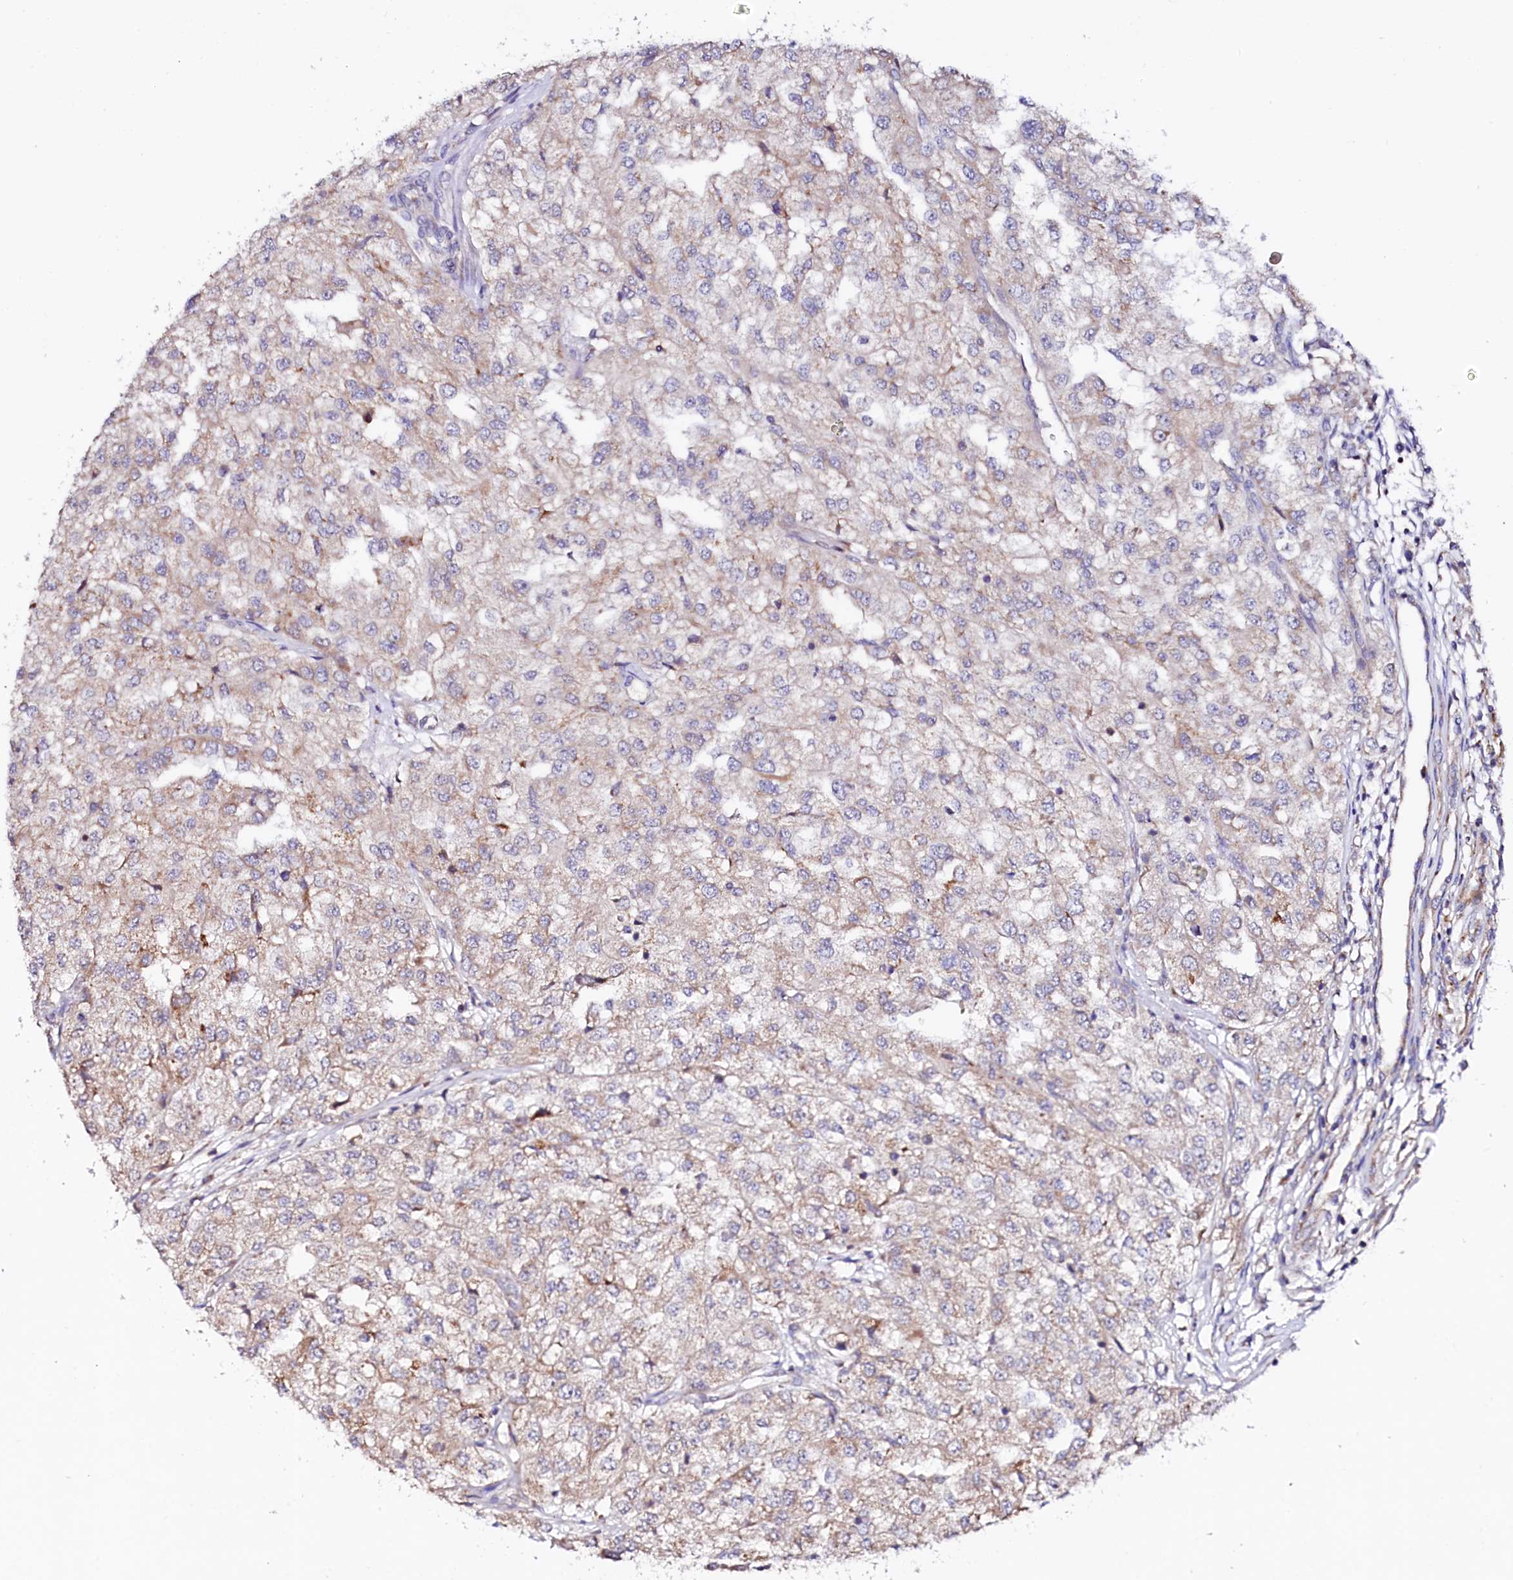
{"staining": {"intensity": "weak", "quantity": "<25%", "location": "cytoplasmic/membranous"}, "tissue": "renal cancer", "cell_type": "Tumor cells", "image_type": "cancer", "snomed": [{"axis": "morphology", "description": "Adenocarcinoma, NOS"}, {"axis": "topography", "description": "Kidney"}], "caption": "The IHC photomicrograph has no significant staining in tumor cells of renal cancer (adenocarcinoma) tissue.", "gene": "UBE3C", "patient": {"sex": "female", "age": 54}}